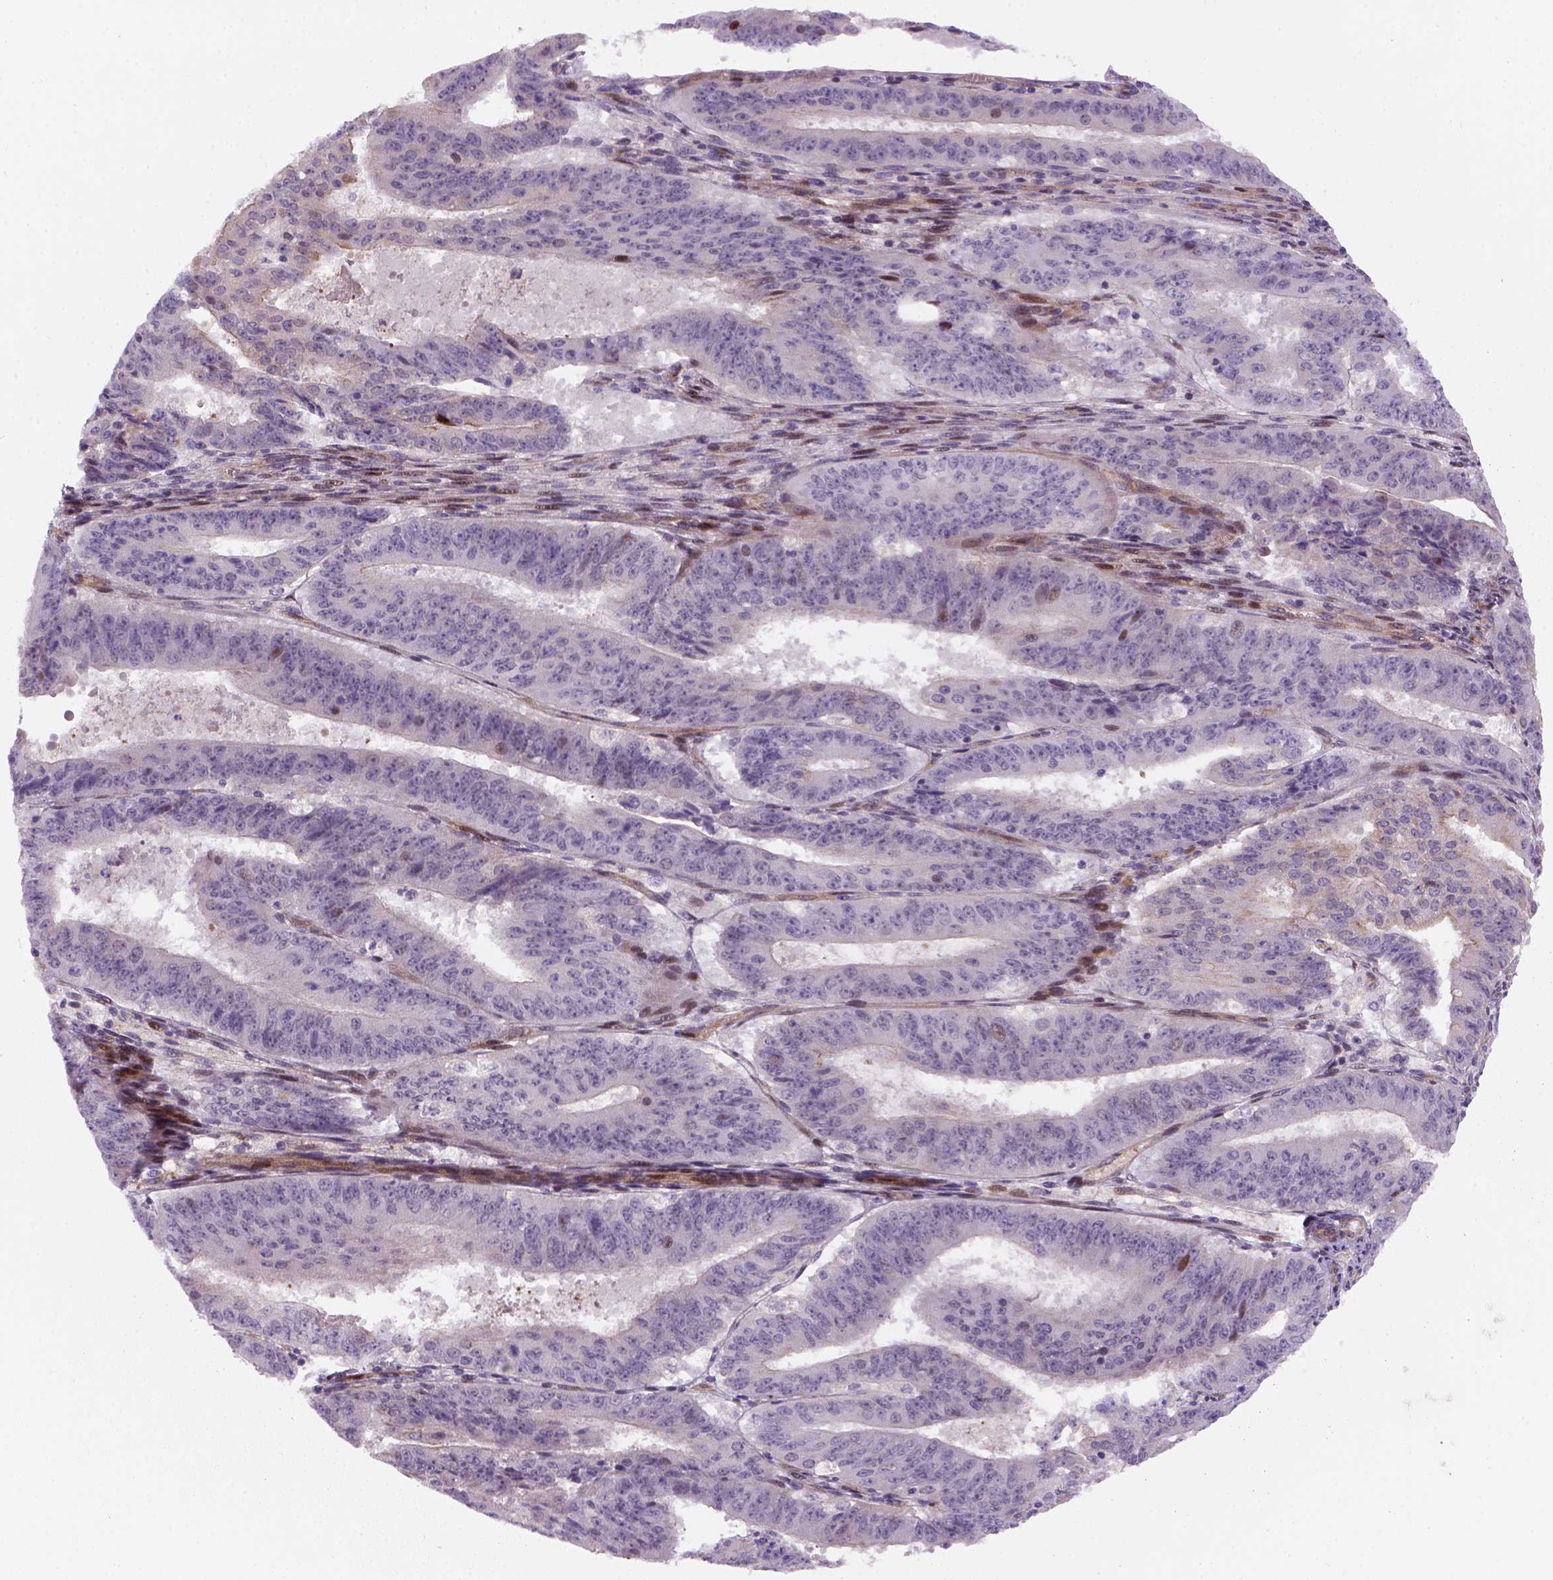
{"staining": {"intensity": "negative", "quantity": "none", "location": "none"}, "tissue": "ovarian cancer", "cell_type": "Tumor cells", "image_type": "cancer", "snomed": [{"axis": "morphology", "description": "Carcinoma, endometroid"}, {"axis": "topography", "description": "Ovary"}], "caption": "High power microscopy photomicrograph of an immunohistochemistry image of ovarian endometroid carcinoma, revealing no significant staining in tumor cells.", "gene": "VSTM5", "patient": {"sex": "female", "age": 42}}